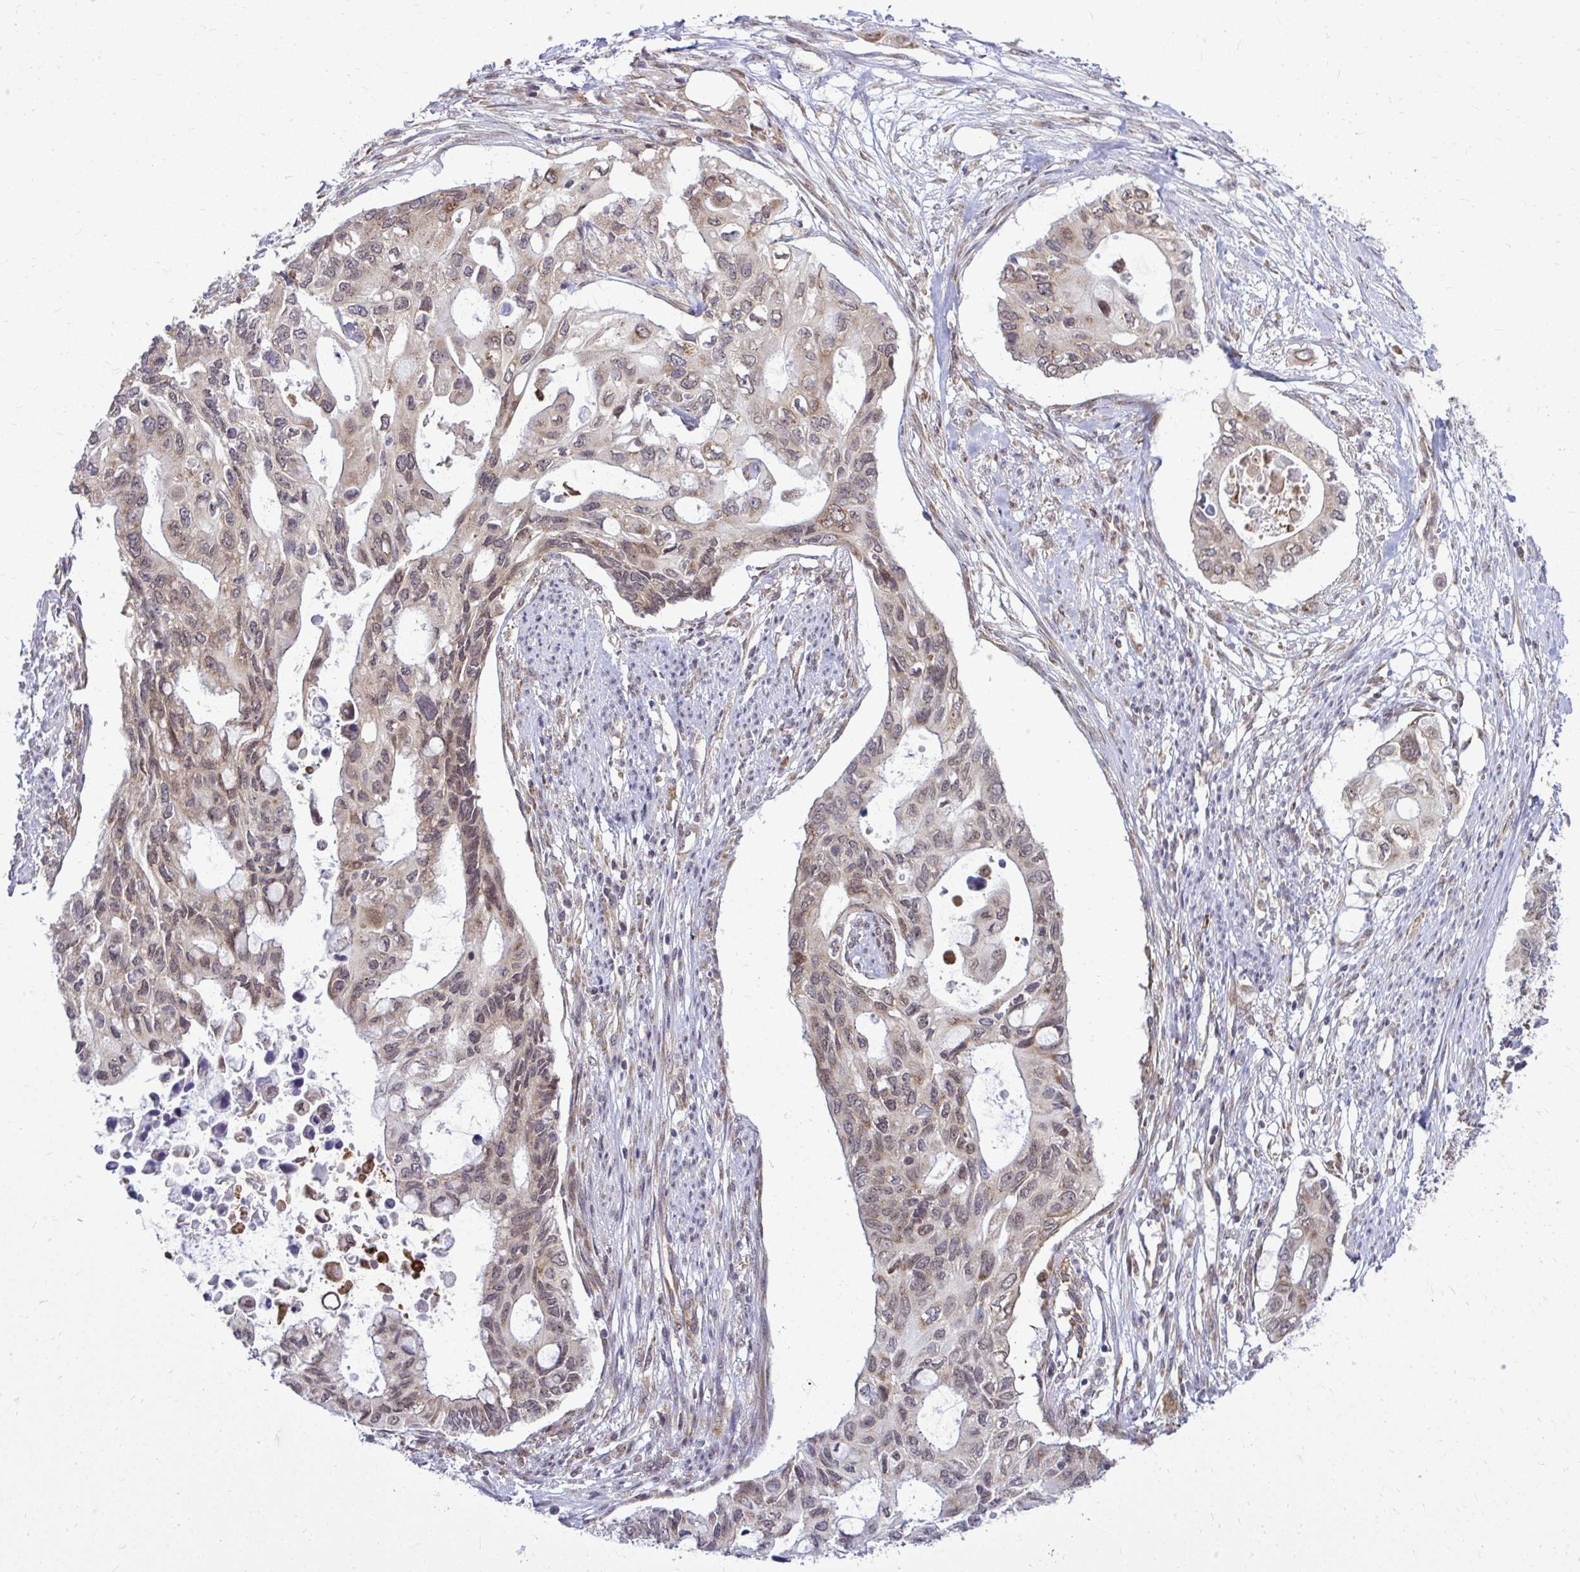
{"staining": {"intensity": "weak", "quantity": "25%-75%", "location": "cytoplasmic/membranous,nuclear"}, "tissue": "pancreatic cancer", "cell_type": "Tumor cells", "image_type": "cancer", "snomed": [{"axis": "morphology", "description": "Adenocarcinoma, NOS"}, {"axis": "topography", "description": "Pancreas"}], "caption": "This is an image of IHC staining of adenocarcinoma (pancreatic), which shows weak expression in the cytoplasmic/membranous and nuclear of tumor cells.", "gene": "FMR1", "patient": {"sex": "female", "age": 63}}